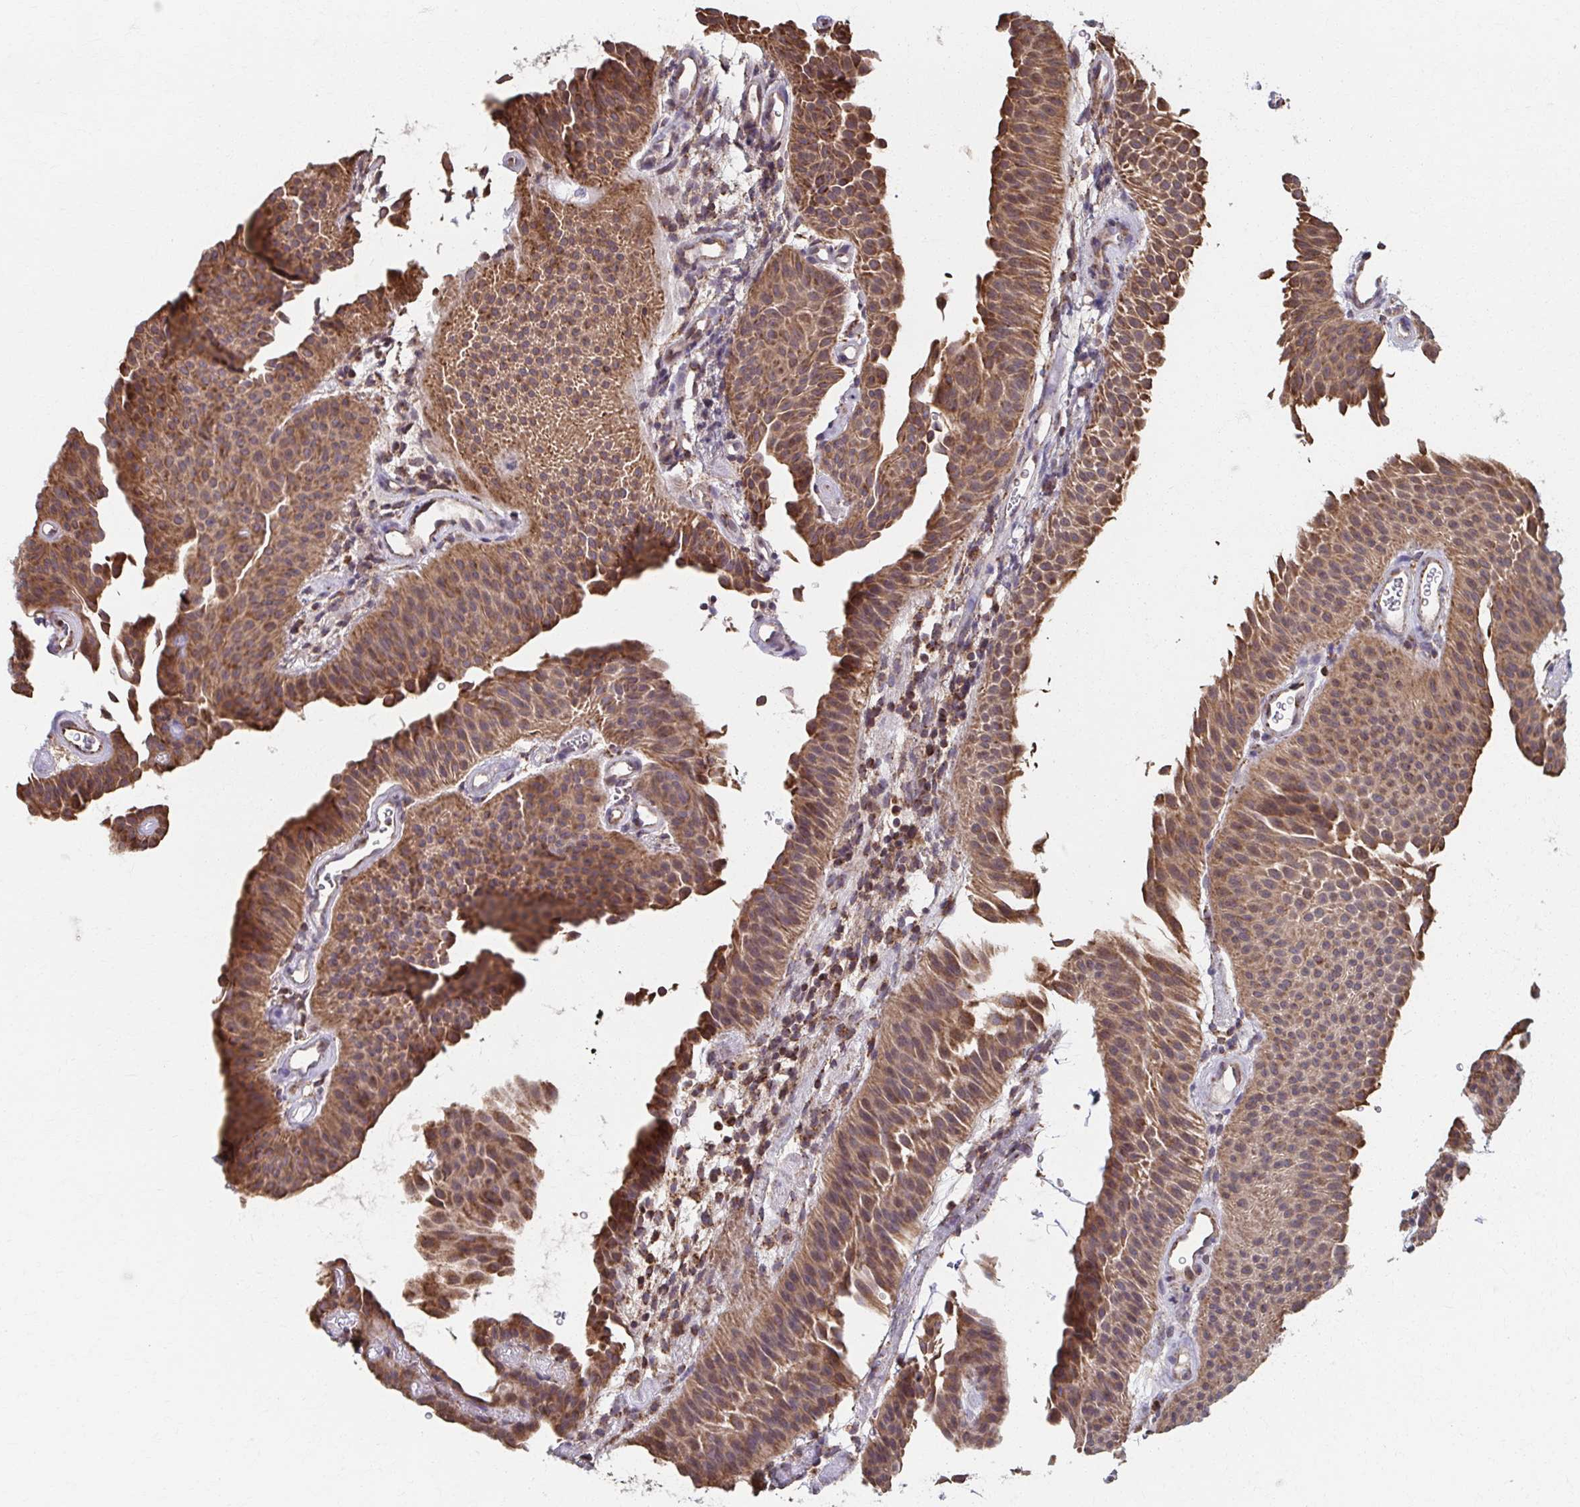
{"staining": {"intensity": "moderate", "quantity": ">75%", "location": "cytoplasmic/membranous"}, "tissue": "urothelial cancer", "cell_type": "Tumor cells", "image_type": "cancer", "snomed": [{"axis": "morphology", "description": "Urothelial carcinoma, Low grade"}, {"axis": "topography", "description": "Urinary bladder"}], "caption": "Immunohistochemical staining of low-grade urothelial carcinoma demonstrates medium levels of moderate cytoplasmic/membranous staining in approximately >75% of tumor cells.", "gene": "KLHL34", "patient": {"sex": "female", "age": 60}}